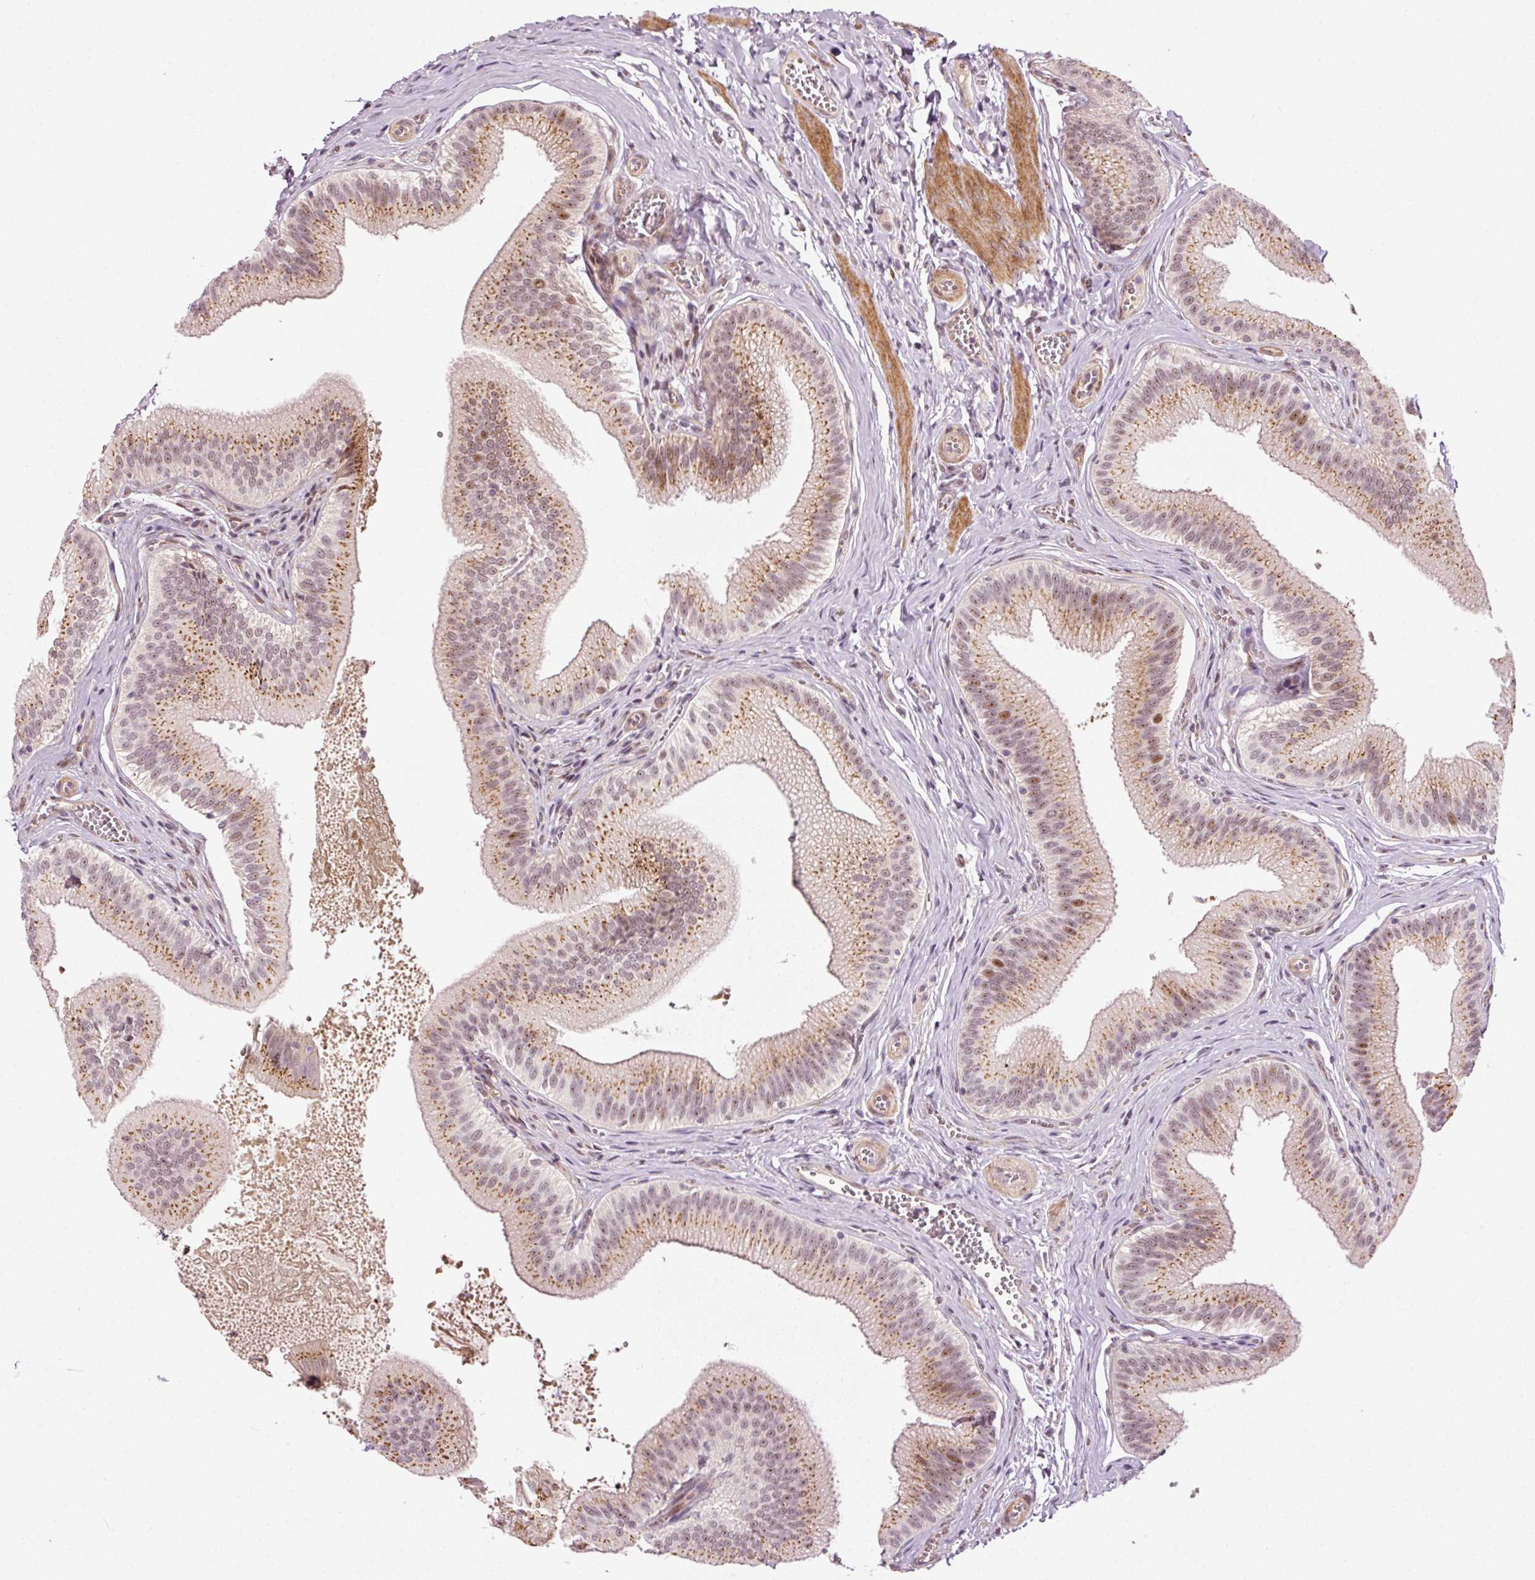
{"staining": {"intensity": "moderate", "quantity": ">75%", "location": "cytoplasmic/membranous,nuclear"}, "tissue": "gallbladder", "cell_type": "Glandular cells", "image_type": "normal", "snomed": [{"axis": "morphology", "description": "Normal tissue, NOS"}, {"axis": "topography", "description": "Gallbladder"}], "caption": "Brown immunohistochemical staining in unremarkable human gallbladder displays moderate cytoplasmic/membranous,nuclear staining in approximately >75% of glandular cells. (brown staining indicates protein expression, while blue staining denotes nuclei).", "gene": "ANKRD20A1", "patient": {"sex": "male", "age": 17}}